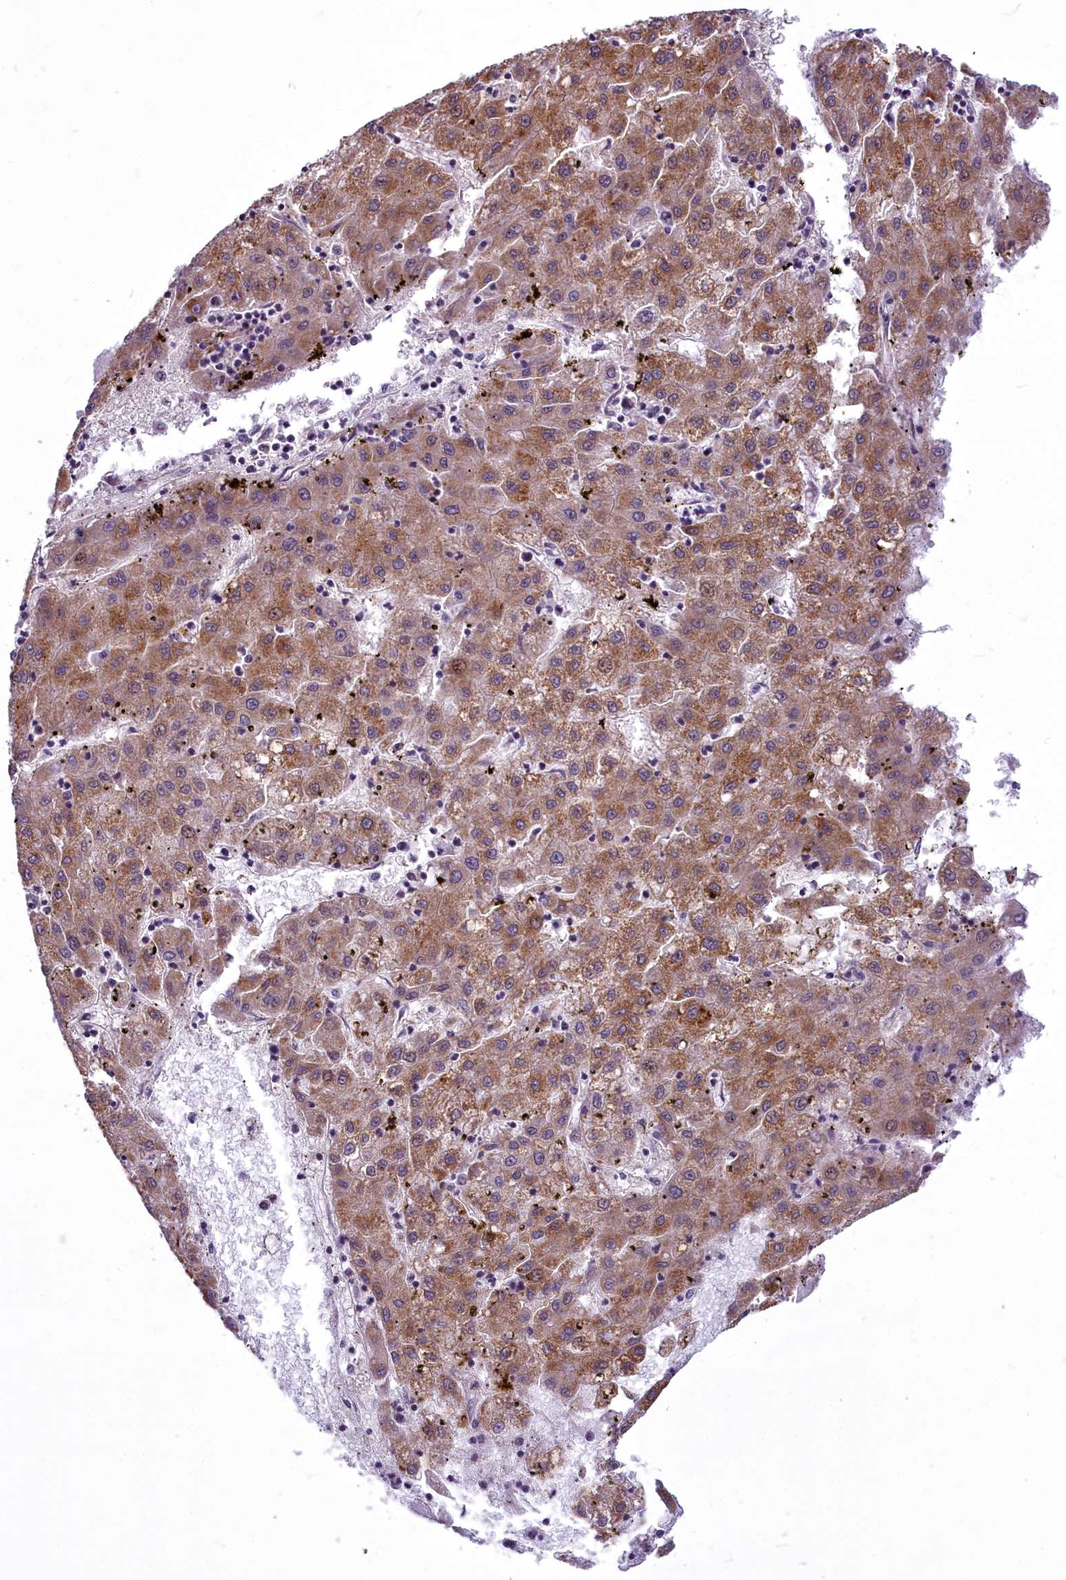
{"staining": {"intensity": "moderate", "quantity": ">75%", "location": "cytoplasmic/membranous"}, "tissue": "liver cancer", "cell_type": "Tumor cells", "image_type": "cancer", "snomed": [{"axis": "morphology", "description": "Carcinoma, Hepatocellular, NOS"}, {"axis": "topography", "description": "Liver"}], "caption": "The histopathology image demonstrates staining of liver hepatocellular carcinoma, revealing moderate cytoplasmic/membranous protein staining (brown color) within tumor cells.", "gene": "AP1M1", "patient": {"sex": "male", "age": 72}}